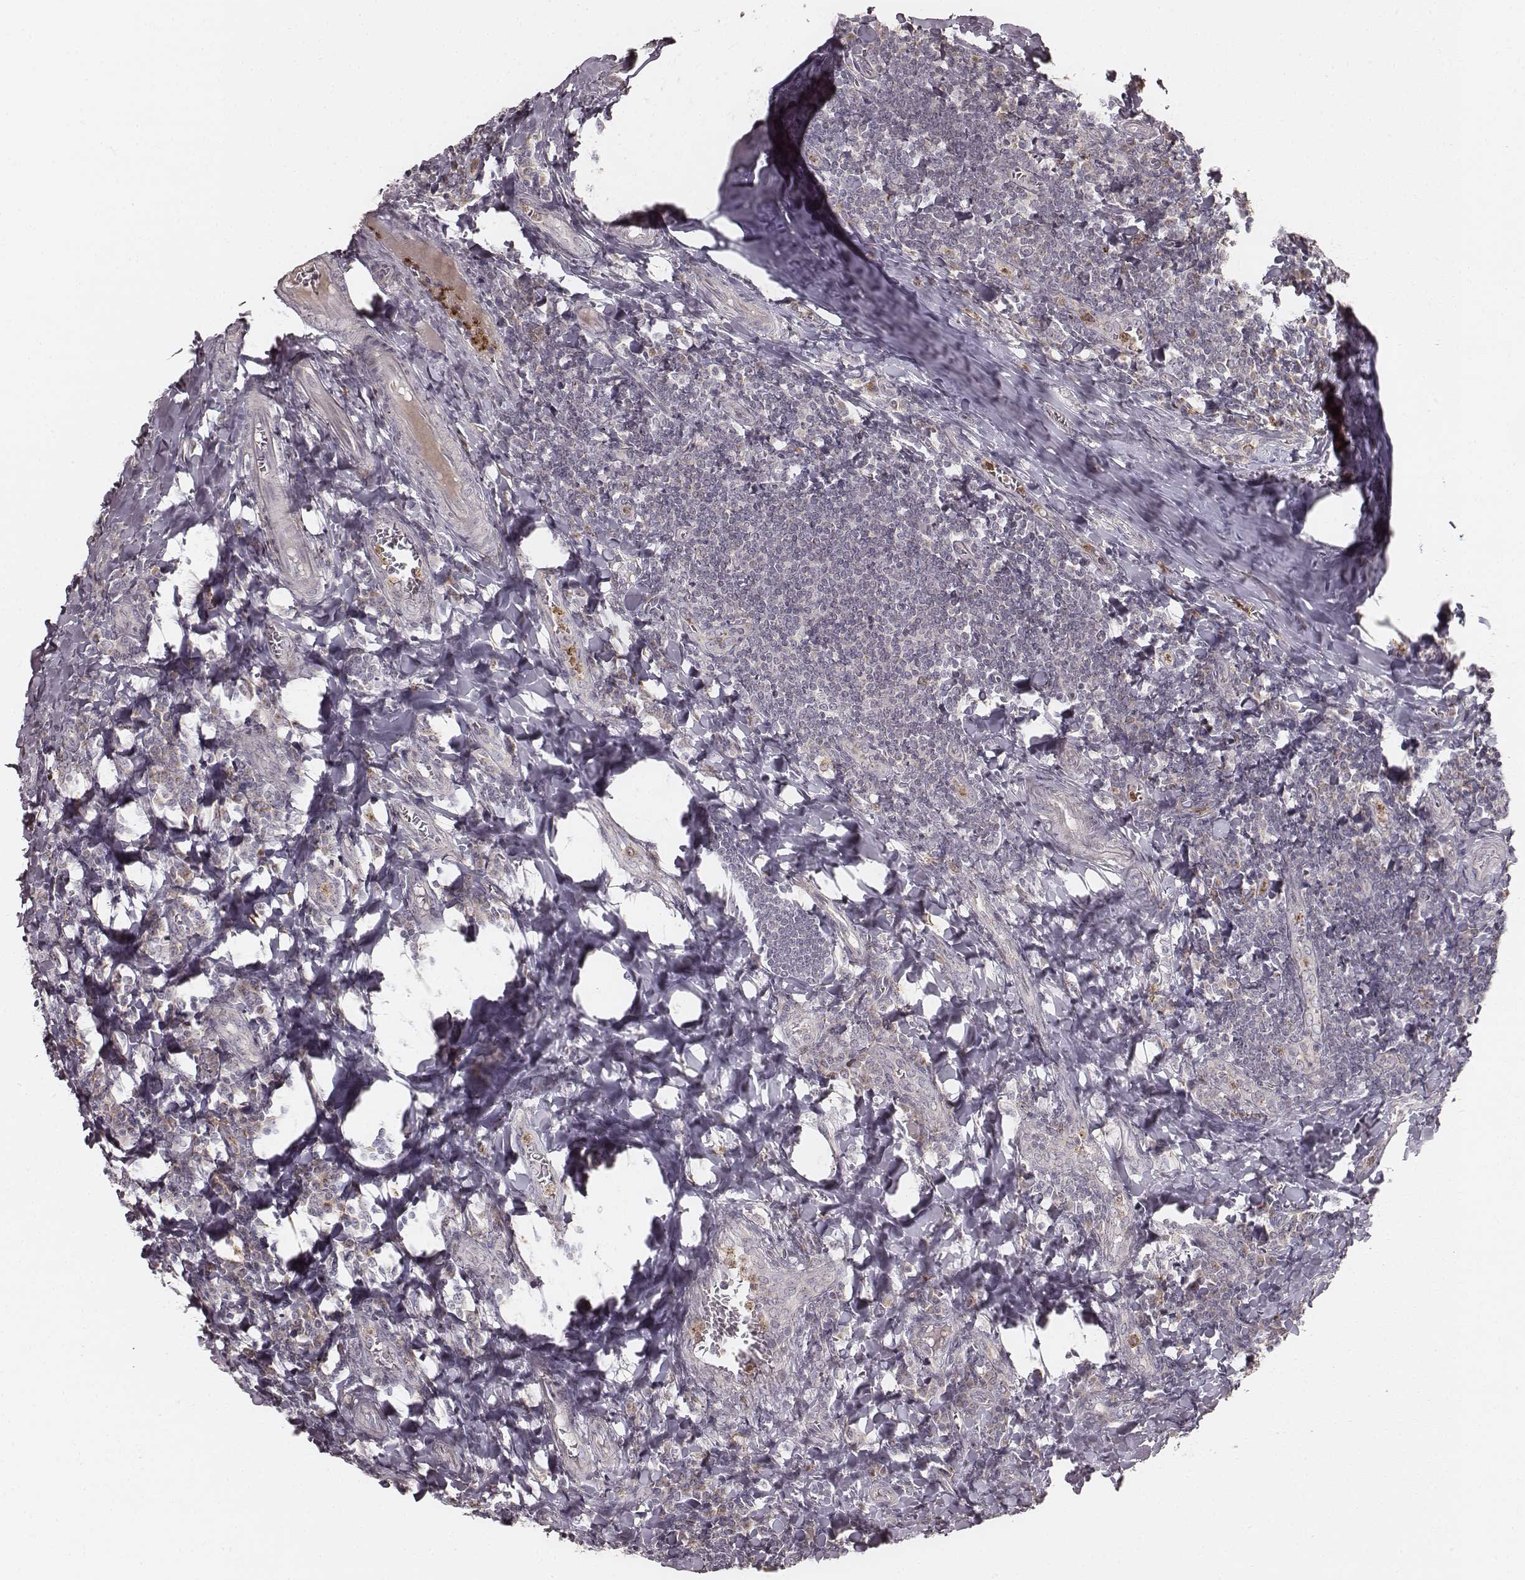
{"staining": {"intensity": "moderate", "quantity": "<25%", "location": "cytoplasmic/membranous"}, "tissue": "tonsil", "cell_type": "Germinal center cells", "image_type": "normal", "snomed": [{"axis": "morphology", "description": "Normal tissue, NOS"}, {"axis": "morphology", "description": "Inflammation, NOS"}, {"axis": "topography", "description": "Tonsil"}], "caption": "Immunohistochemistry (IHC) micrograph of benign tonsil stained for a protein (brown), which reveals low levels of moderate cytoplasmic/membranous expression in about <25% of germinal center cells.", "gene": "ABCA7", "patient": {"sex": "female", "age": 31}}